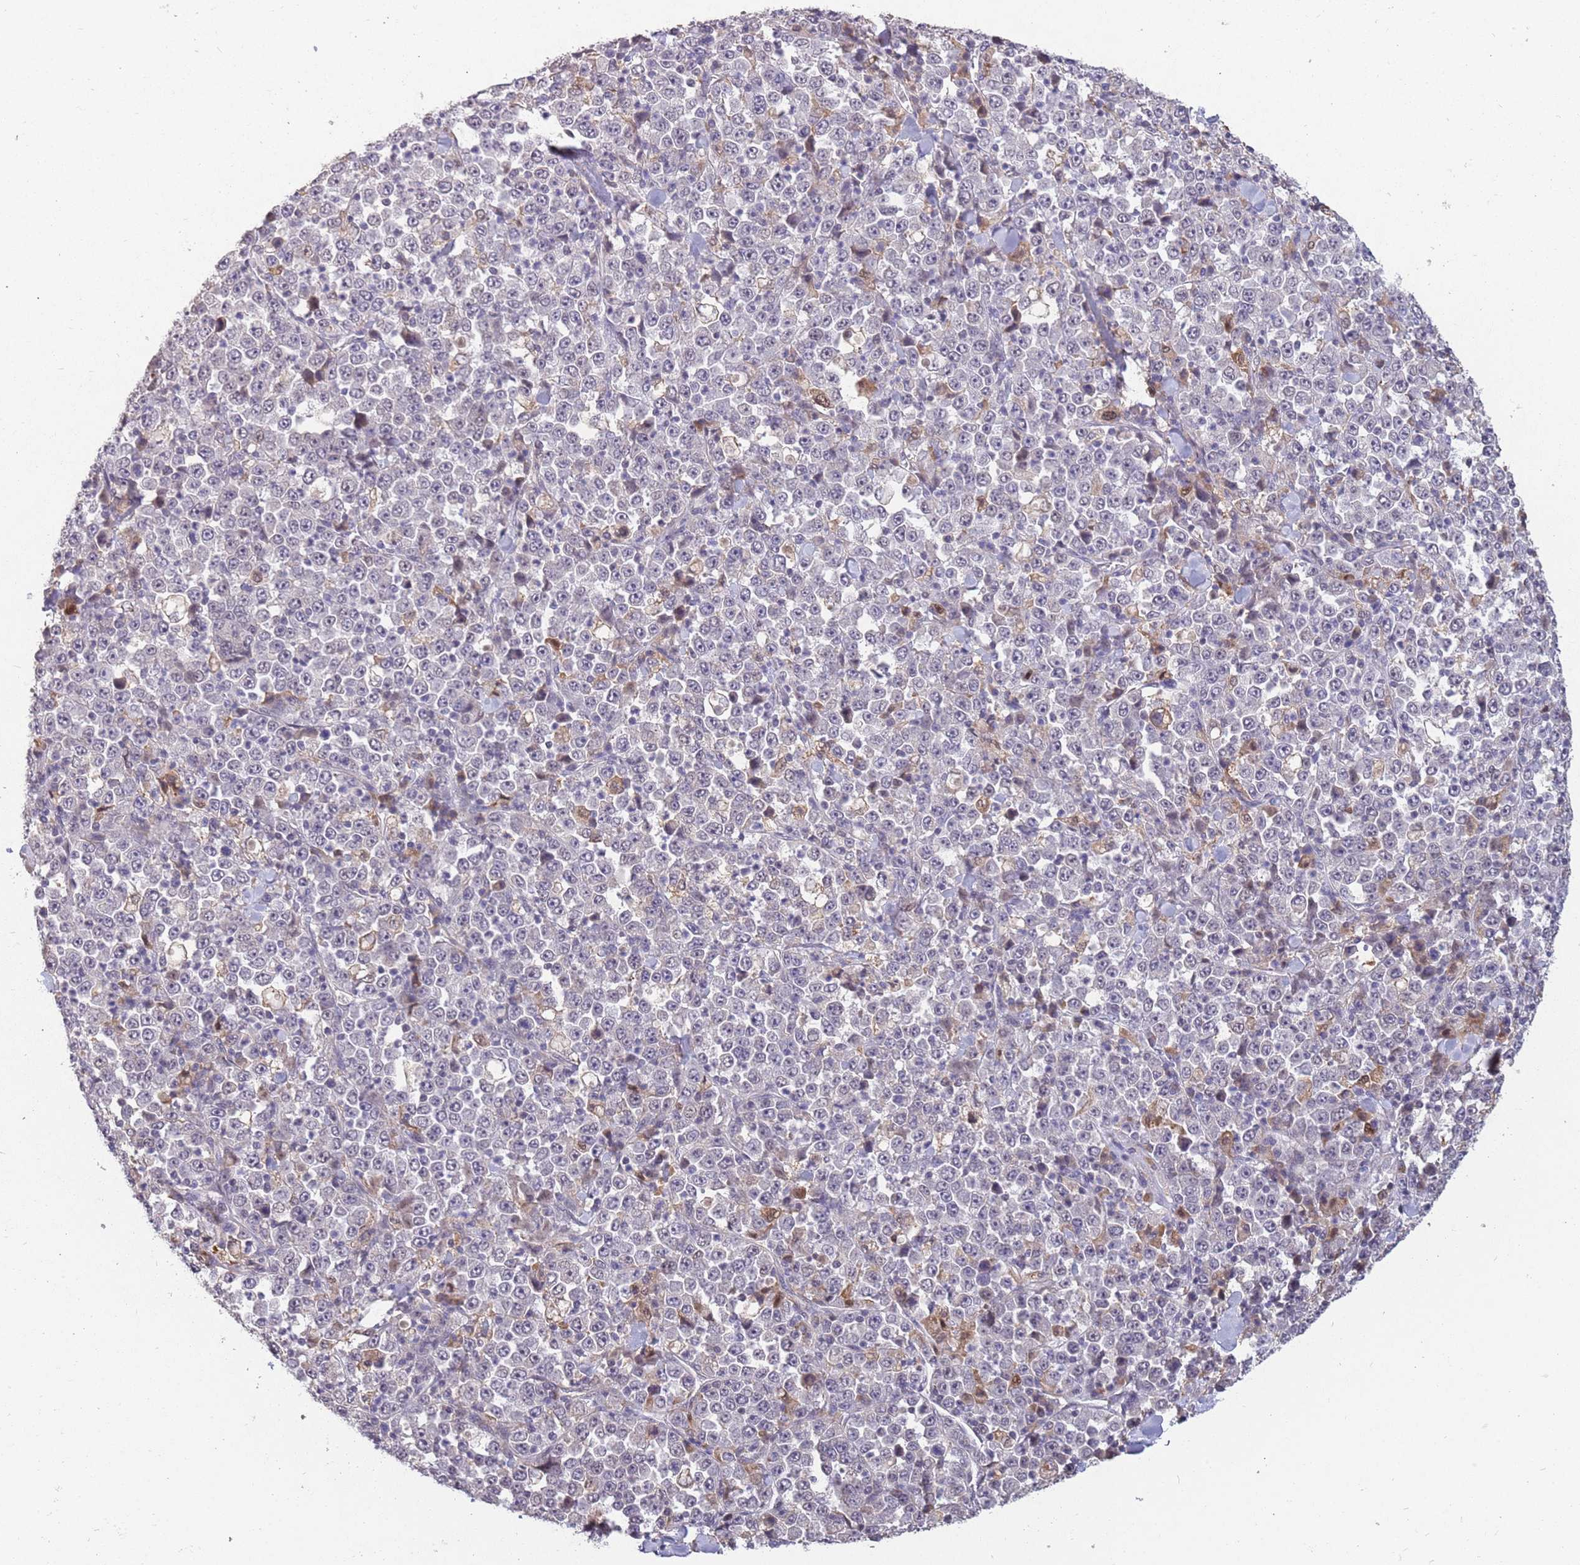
{"staining": {"intensity": "negative", "quantity": "none", "location": "none"}, "tissue": "stomach cancer", "cell_type": "Tumor cells", "image_type": "cancer", "snomed": [{"axis": "morphology", "description": "Normal tissue, NOS"}, {"axis": "morphology", "description": "Adenocarcinoma, NOS"}, {"axis": "topography", "description": "Stomach, upper"}, {"axis": "topography", "description": "Stomach"}], "caption": "Tumor cells are negative for brown protein staining in stomach cancer (adenocarcinoma).", "gene": "ZNF639", "patient": {"sex": "male", "age": 59}}